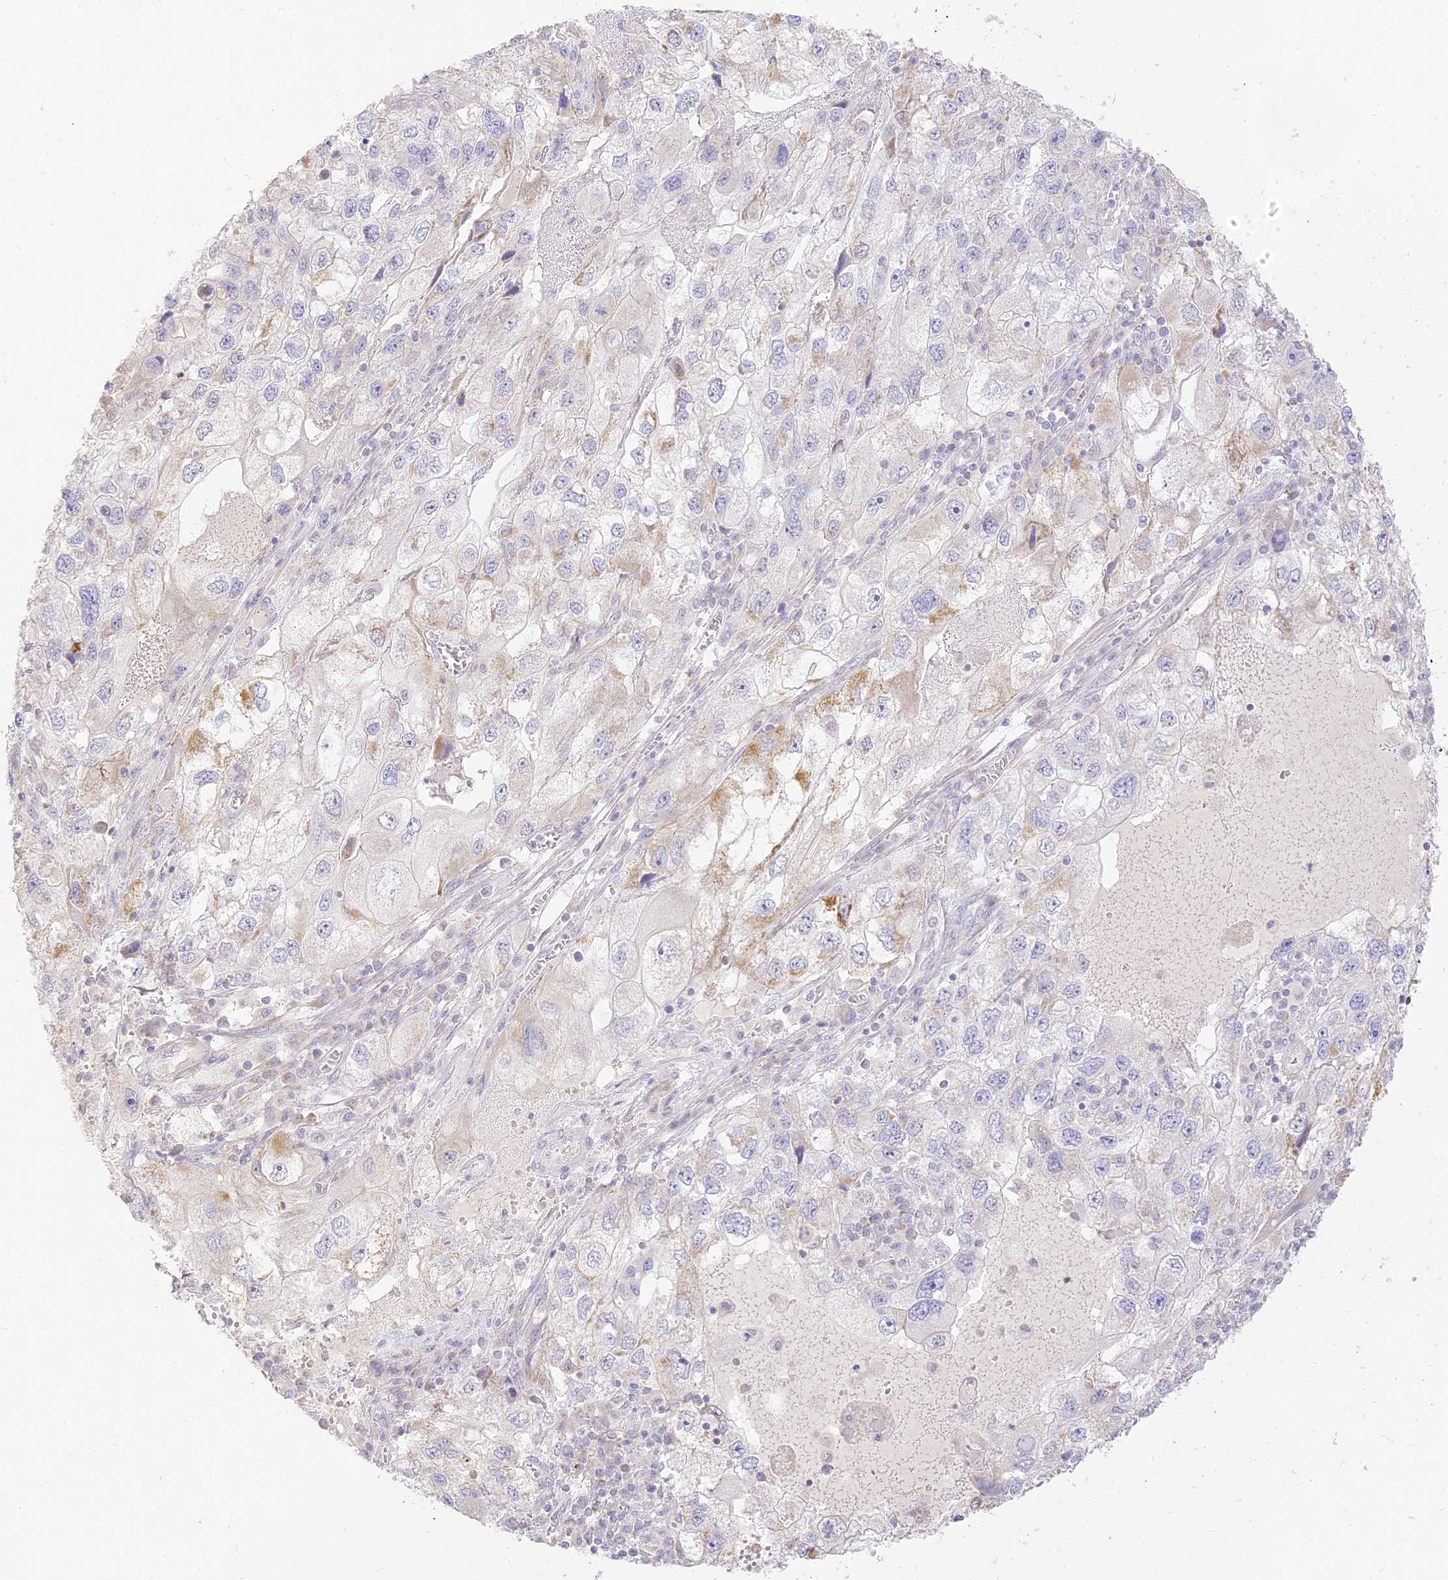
{"staining": {"intensity": "weak", "quantity": "<25%", "location": "cytoplasmic/membranous"}, "tissue": "endometrial cancer", "cell_type": "Tumor cells", "image_type": "cancer", "snomed": [{"axis": "morphology", "description": "Adenocarcinoma, NOS"}, {"axis": "topography", "description": "Endometrium"}], "caption": "Micrograph shows no significant protein staining in tumor cells of adenocarcinoma (endometrial).", "gene": "LRRC15", "patient": {"sex": "female", "age": 49}}